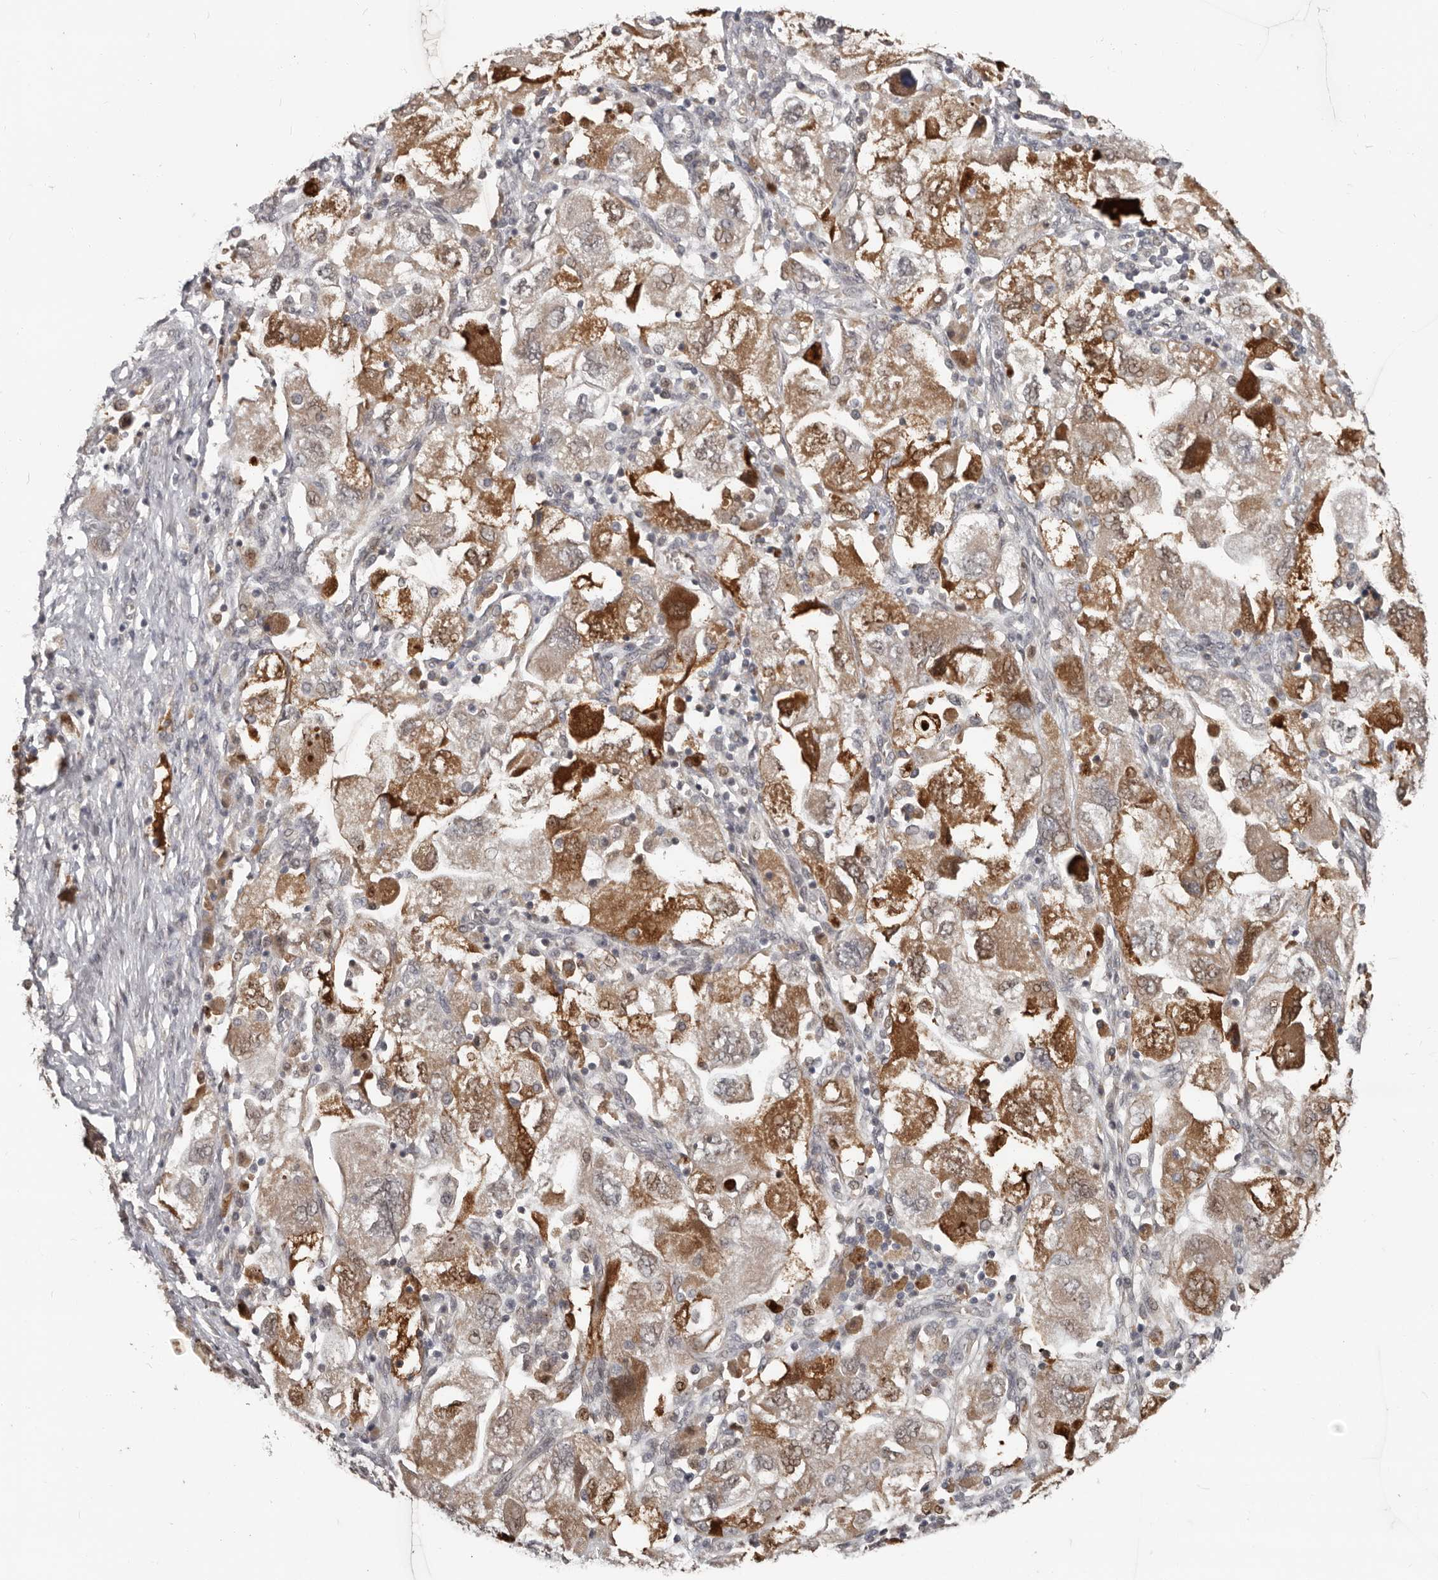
{"staining": {"intensity": "moderate", "quantity": "25%-75%", "location": "cytoplasmic/membranous,nuclear"}, "tissue": "ovarian cancer", "cell_type": "Tumor cells", "image_type": "cancer", "snomed": [{"axis": "morphology", "description": "Carcinoma, NOS"}, {"axis": "morphology", "description": "Cystadenocarcinoma, serous, NOS"}, {"axis": "topography", "description": "Ovary"}], "caption": "Immunohistochemical staining of ovarian cancer (carcinoma) displays medium levels of moderate cytoplasmic/membranous and nuclear protein positivity in approximately 25%-75% of tumor cells.", "gene": "APOL6", "patient": {"sex": "female", "age": 69}}